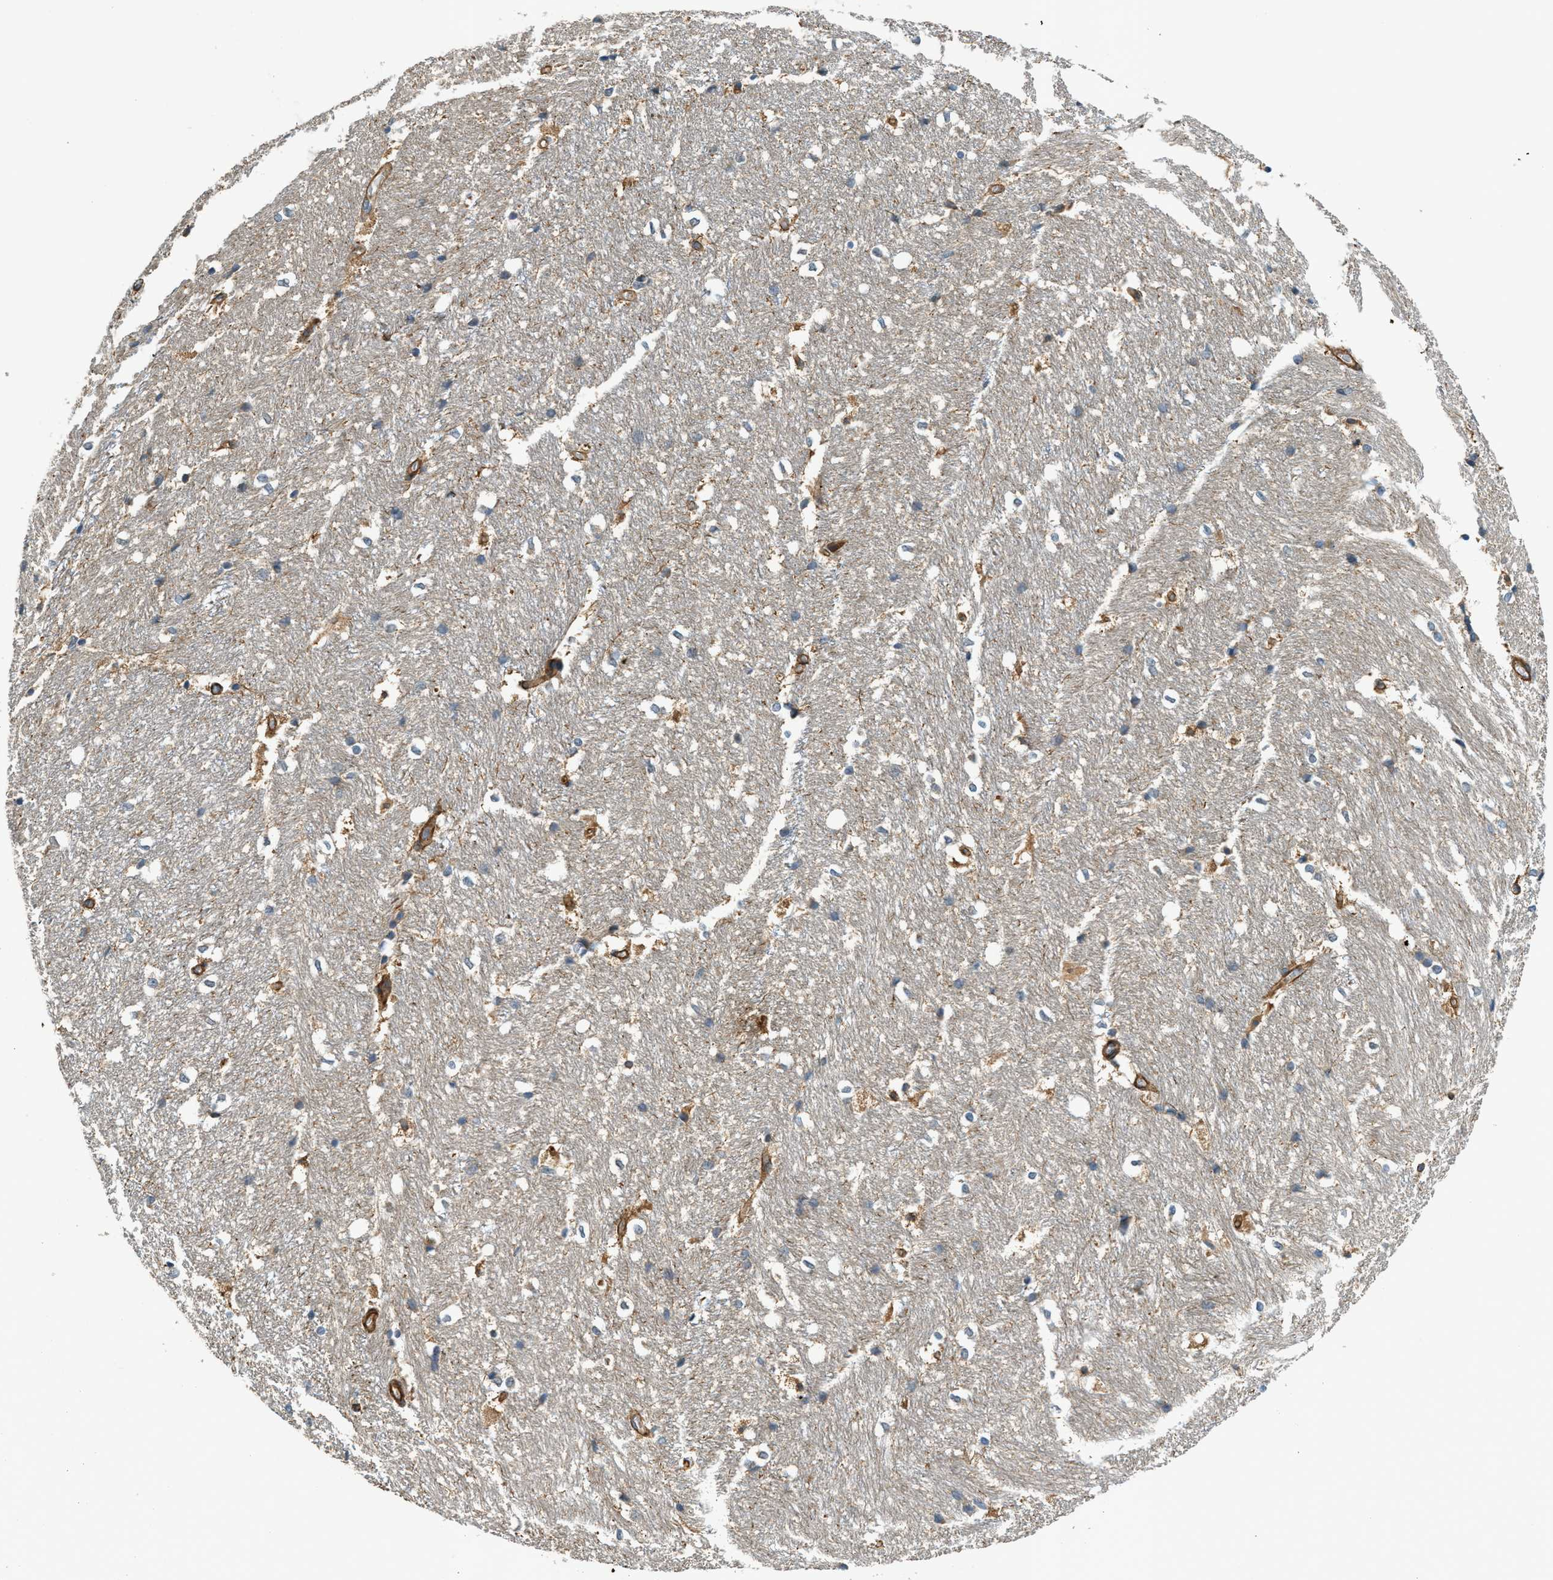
{"staining": {"intensity": "moderate", "quantity": "<25%", "location": "cytoplasmic/membranous"}, "tissue": "hippocampus", "cell_type": "Glial cells", "image_type": "normal", "snomed": [{"axis": "morphology", "description": "Normal tissue, NOS"}, {"axis": "topography", "description": "Hippocampus"}], "caption": "Immunohistochemical staining of benign hippocampus demonstrates low levels of moderate cytoplasmic/membranous staining in about <25% of glial cells.", "gene": "CGN", "patient": {"sex": "female", "age": 19}}